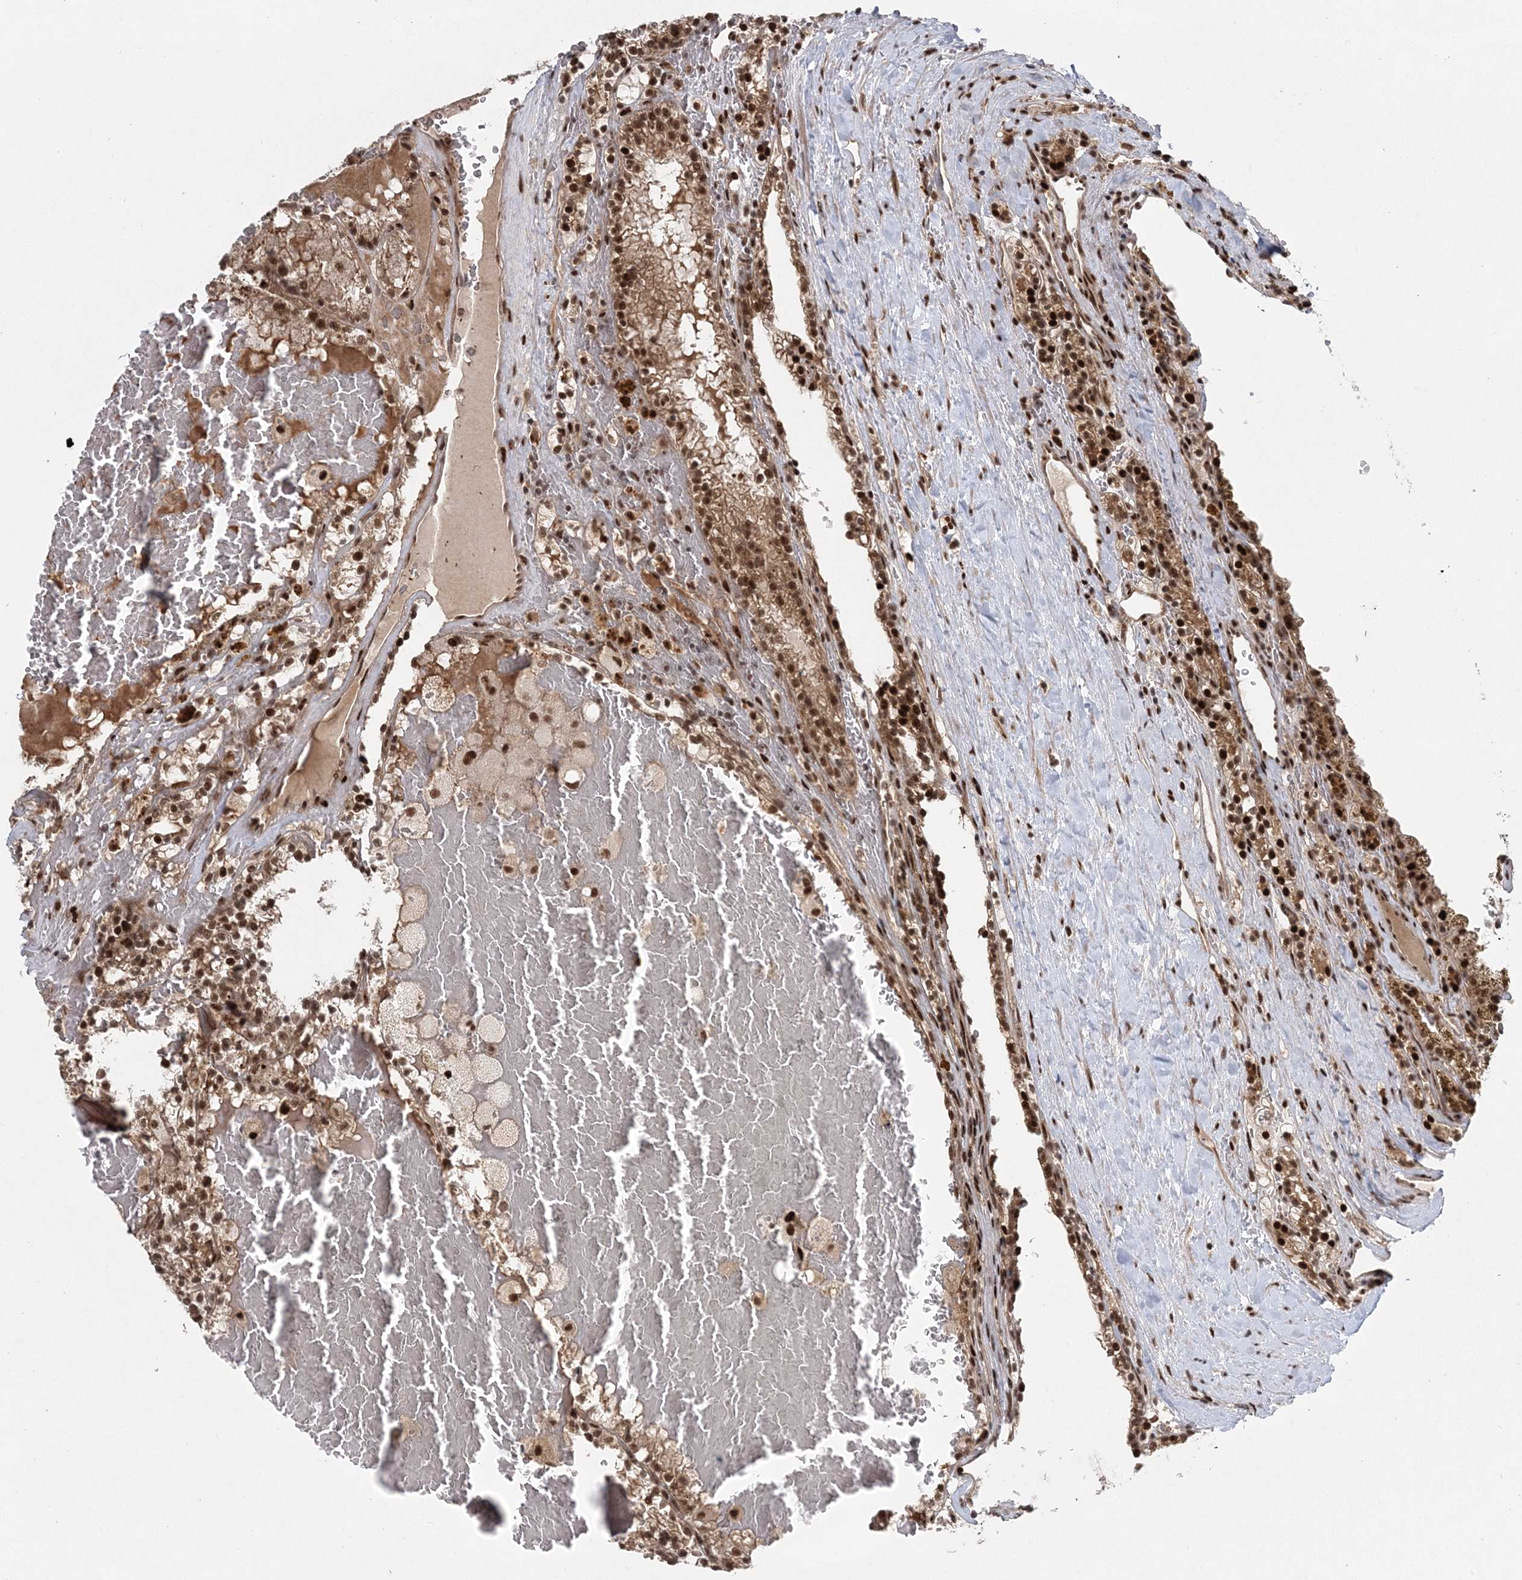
{"staining": {"intensity": "strong", "quantity": ">75%", "location": "cytoplasmic/membranous,nuclear"}, "tissue": "renal cancer", "cell_type": "Tumor cells", "image_type": "cancer", "snomed": [{"axis": "morphology", "description": "Adenocarcinoma, NOS"}, {"axis": "topography", "description": "Kidney"}], "caption": "DAB (3,3'-diaminobenzidine) immunohistochemical staining of renal cancer demonstrates strong cytoplasmic/membranous and nuclear protein positivity in about >75% of tumor cells.", "gene": "CWC22", "patient": {"sex": "female", "age": 56}}